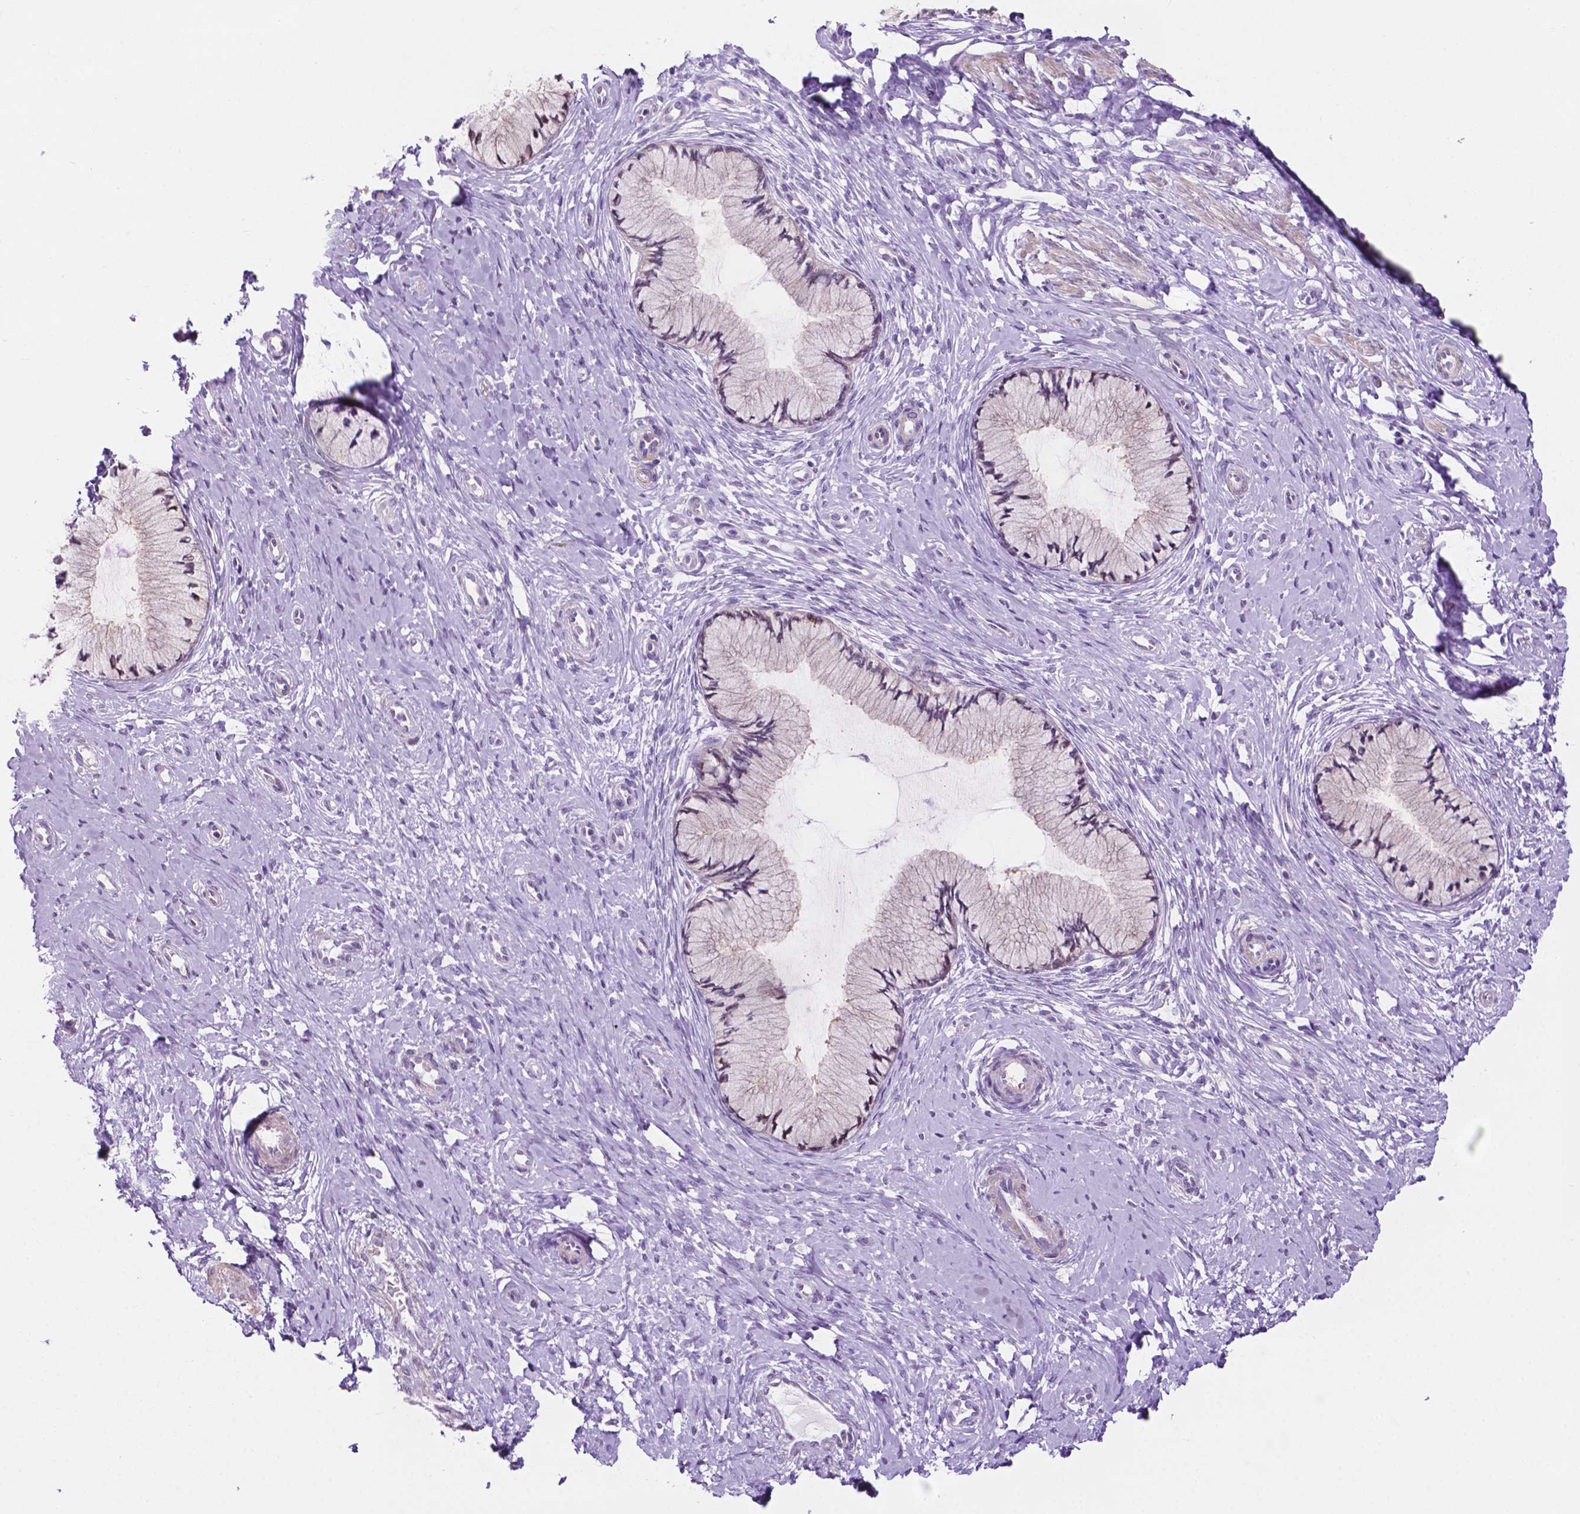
{"staining": {"intensity": "negative", "quantity": "none", "location": "none"}, "tissue": "cervix", "cell_type": "Glandular cells", "image_type": "normal", "snomed": [{"axis": "morphology", "description": "Normal tissue, NOS"}, {"axis": "topography", "description": "Cervix"}], "caption": "The photomicrograph reveals no significant staining in glandular cells of cervix.", "gene": "ACY3", "patient": {"sex": "female", "age": 37}}